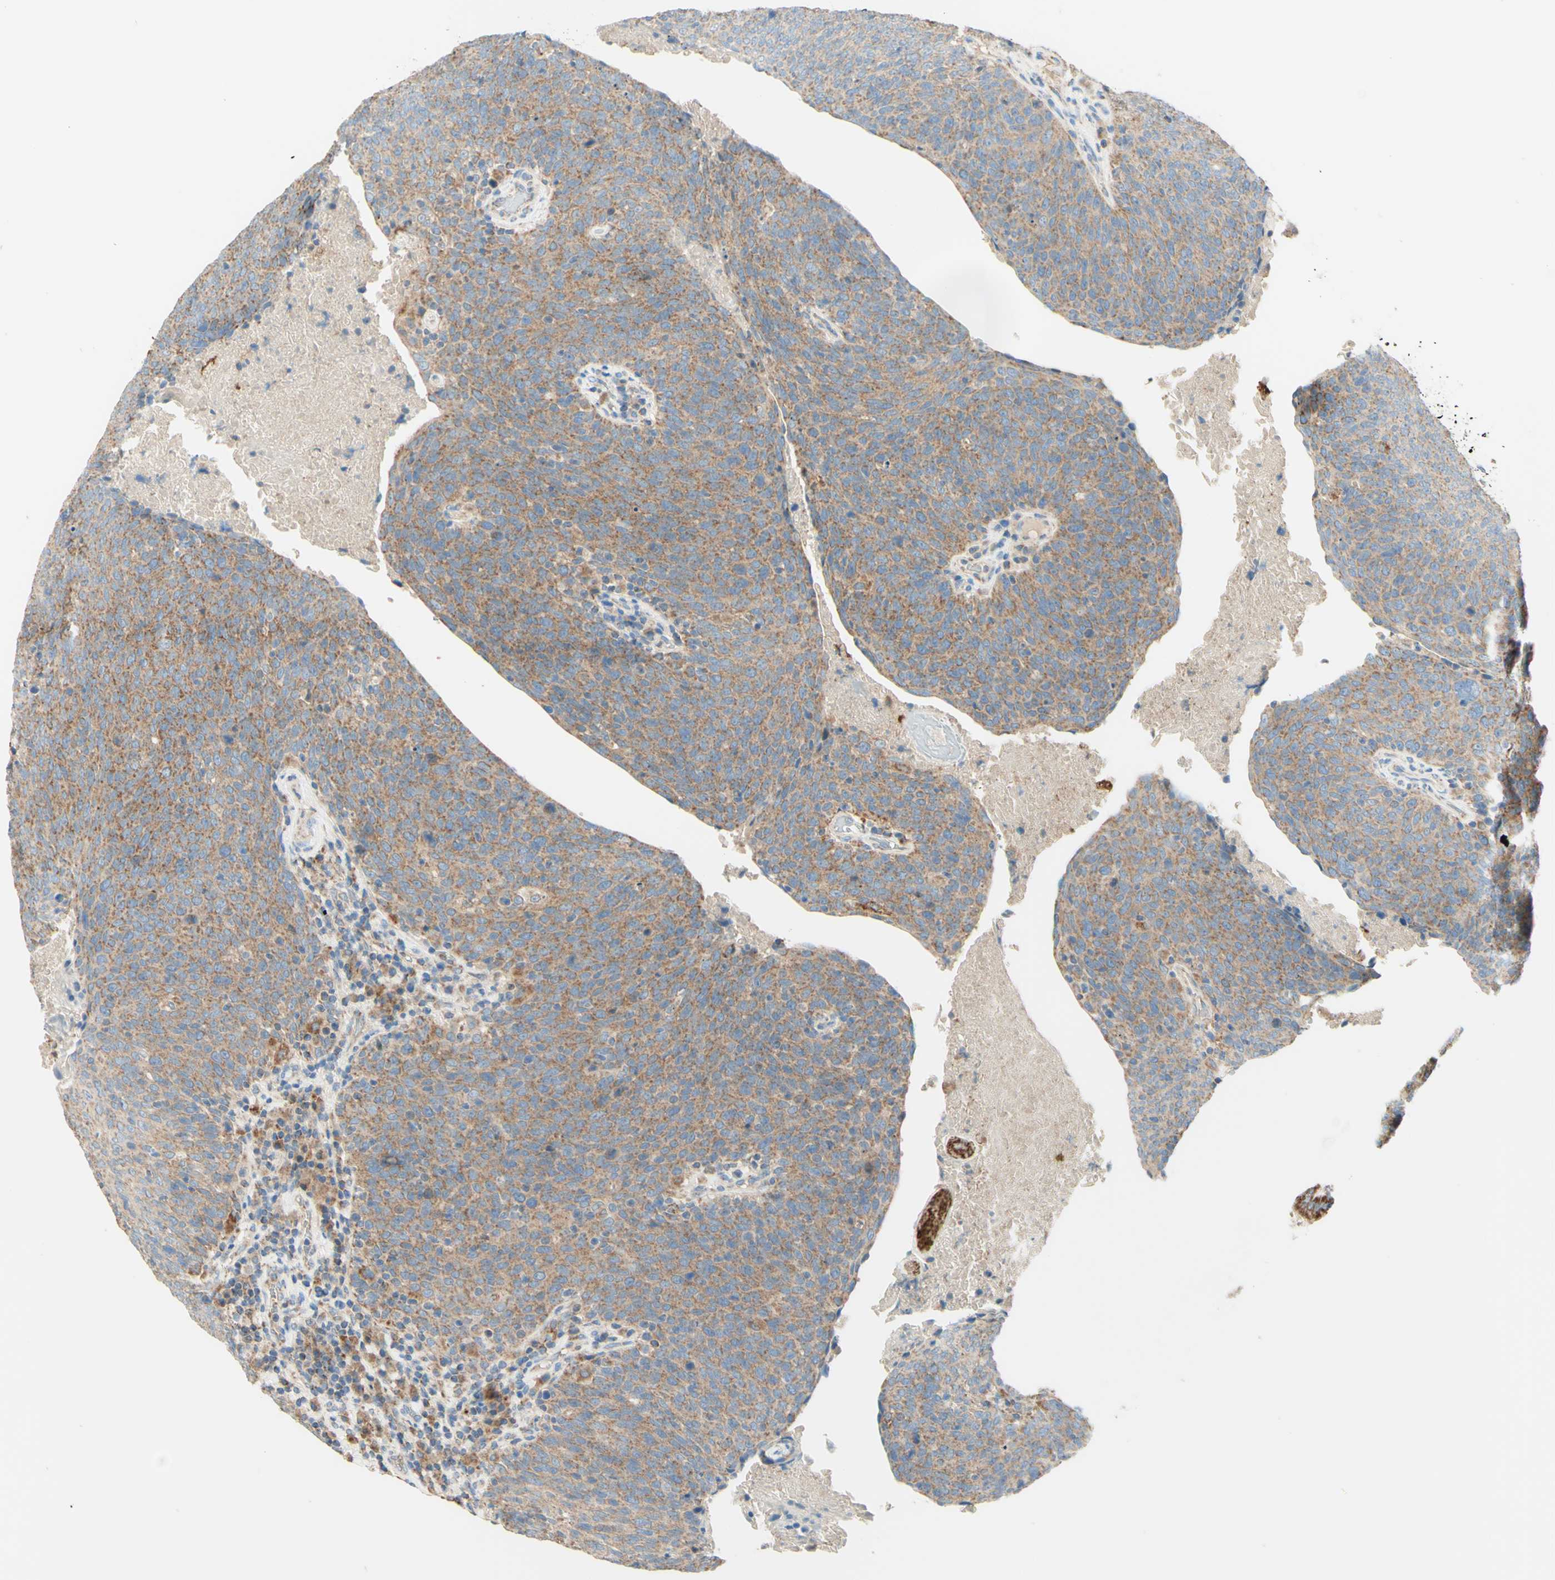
{"staining": {"intensity": "moderate", "quantity": ">75%", "location": "cytoplasmic/membranous"}, "tissue": "head and neck cancer", "cell_type": "Tumor cells", "image_type": "cancer", "snomed": [{"axis": "morphology", "description": "Squamous cell carcinoma, NOS"}, {"axis": "morphology", "description": "Squamous cell carcinoma, metastatic, NOS"}, {"axis": "topography", "description": "Lymph node"}, {"axis": "topography", "description": "Head-Neck"}], "caption": "DAB (3,3'-diaminobenzidine) immunohistochemical staining of head and neck cancer (metastatic squamous cell carcinoma) reveals moderate cytoplasmic/membranous protein staining in about >75% of tumor cells.", "gene": "ARMC10", "patient": {"sex": "male", "age": 62}}